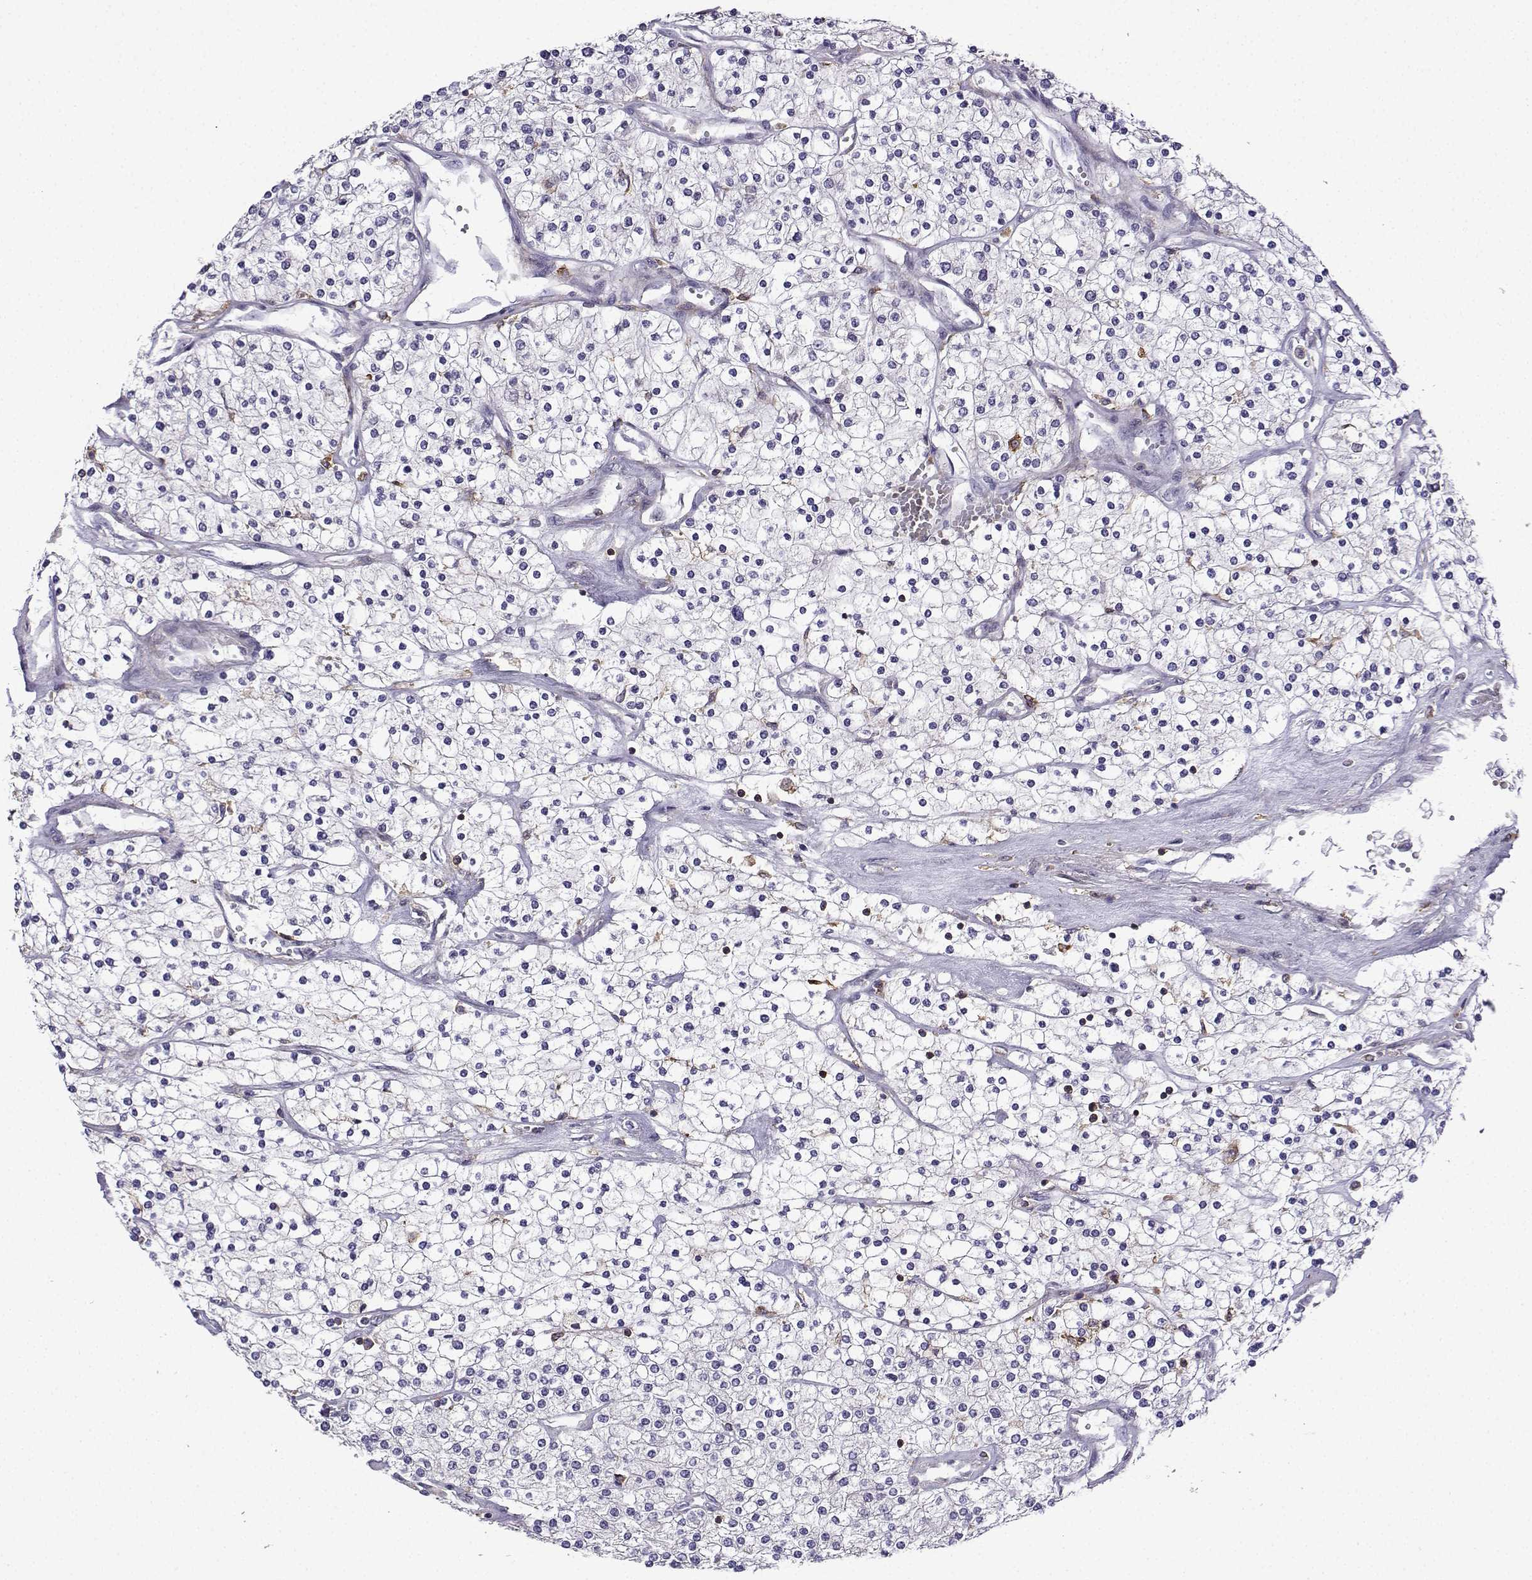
{"staining": {"intensity": "negative", "quantity": "none", "location": "none"}, "tissue": "renal cancer", "cell_type": "Tumor cells", "image_type": "cancer", "snomed": [{"axis": "morphology", "description": "Adenocarcinoma, NOS"}, {"axis": "topography", "description": "Kidney"}], "caption": "High power microscopy image of an immunohistochemistry image of renal cancer (adenocarcinoma), revealing no significant expression in tumor cells. (DAB (3,3'-diaminobenzidine) immunohistochemistry (IHC), high magnification).", "gene": "DOCK10", "patient": {"sex": "male", "age": 80}}